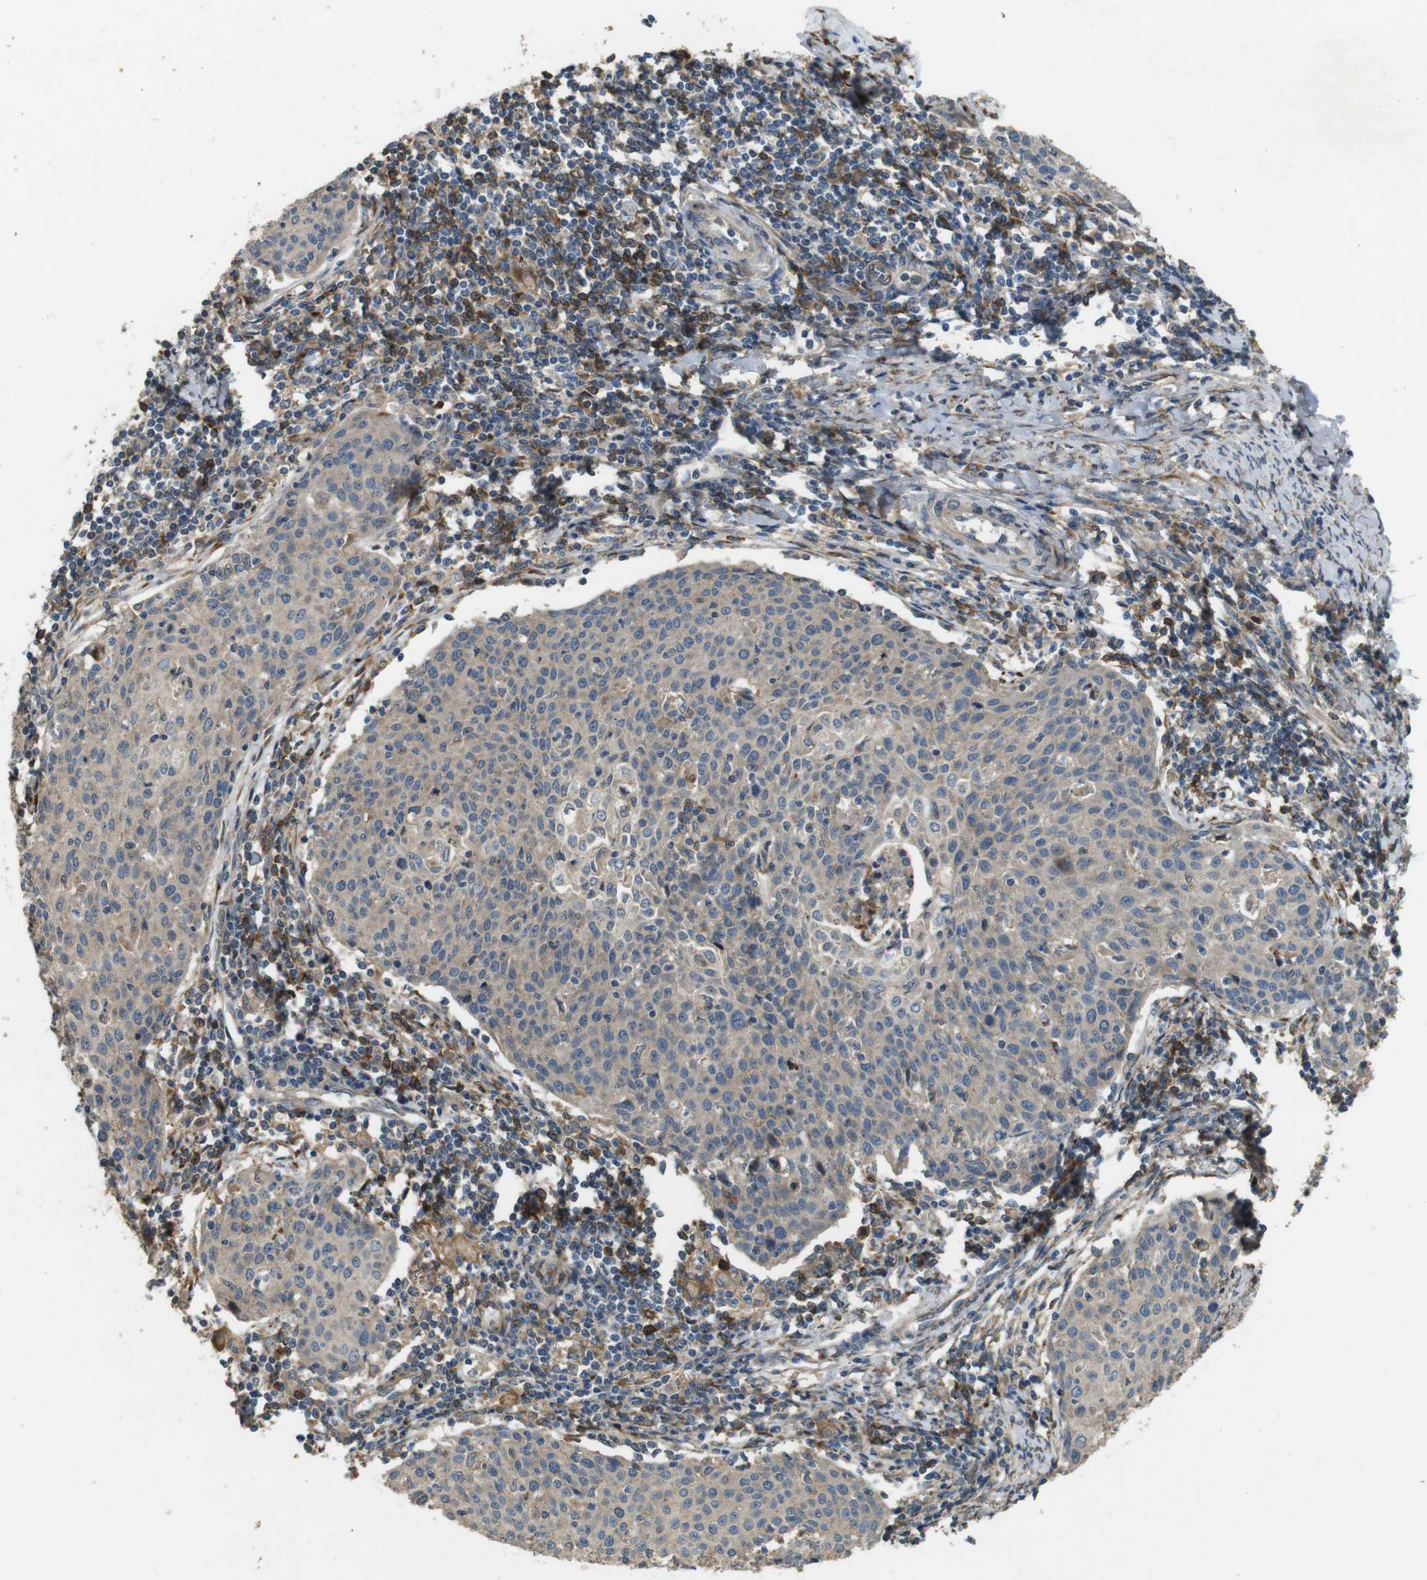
{"staining": {"intensity": "weak", "quantity": ">75%", "location": "cytoplasmic/membranous"}, "tissue": "cervical cancer", "cell_type": "Tumor cells", "image_type": "cancer", "snomed": [{"axis": "morphology", "description": "Squamous cell carcinoma, NOS"}, {"axis": "topography", "description": "Cervix"}], "caption": "This is an image of IHC staining of squamous cell carcinoma (cervical), which shows weak staining in the cytoplasmic/membranous of tumor cells.", "gene": "ARHGAP24", "patient": {"sex": "female", "age": 38}}